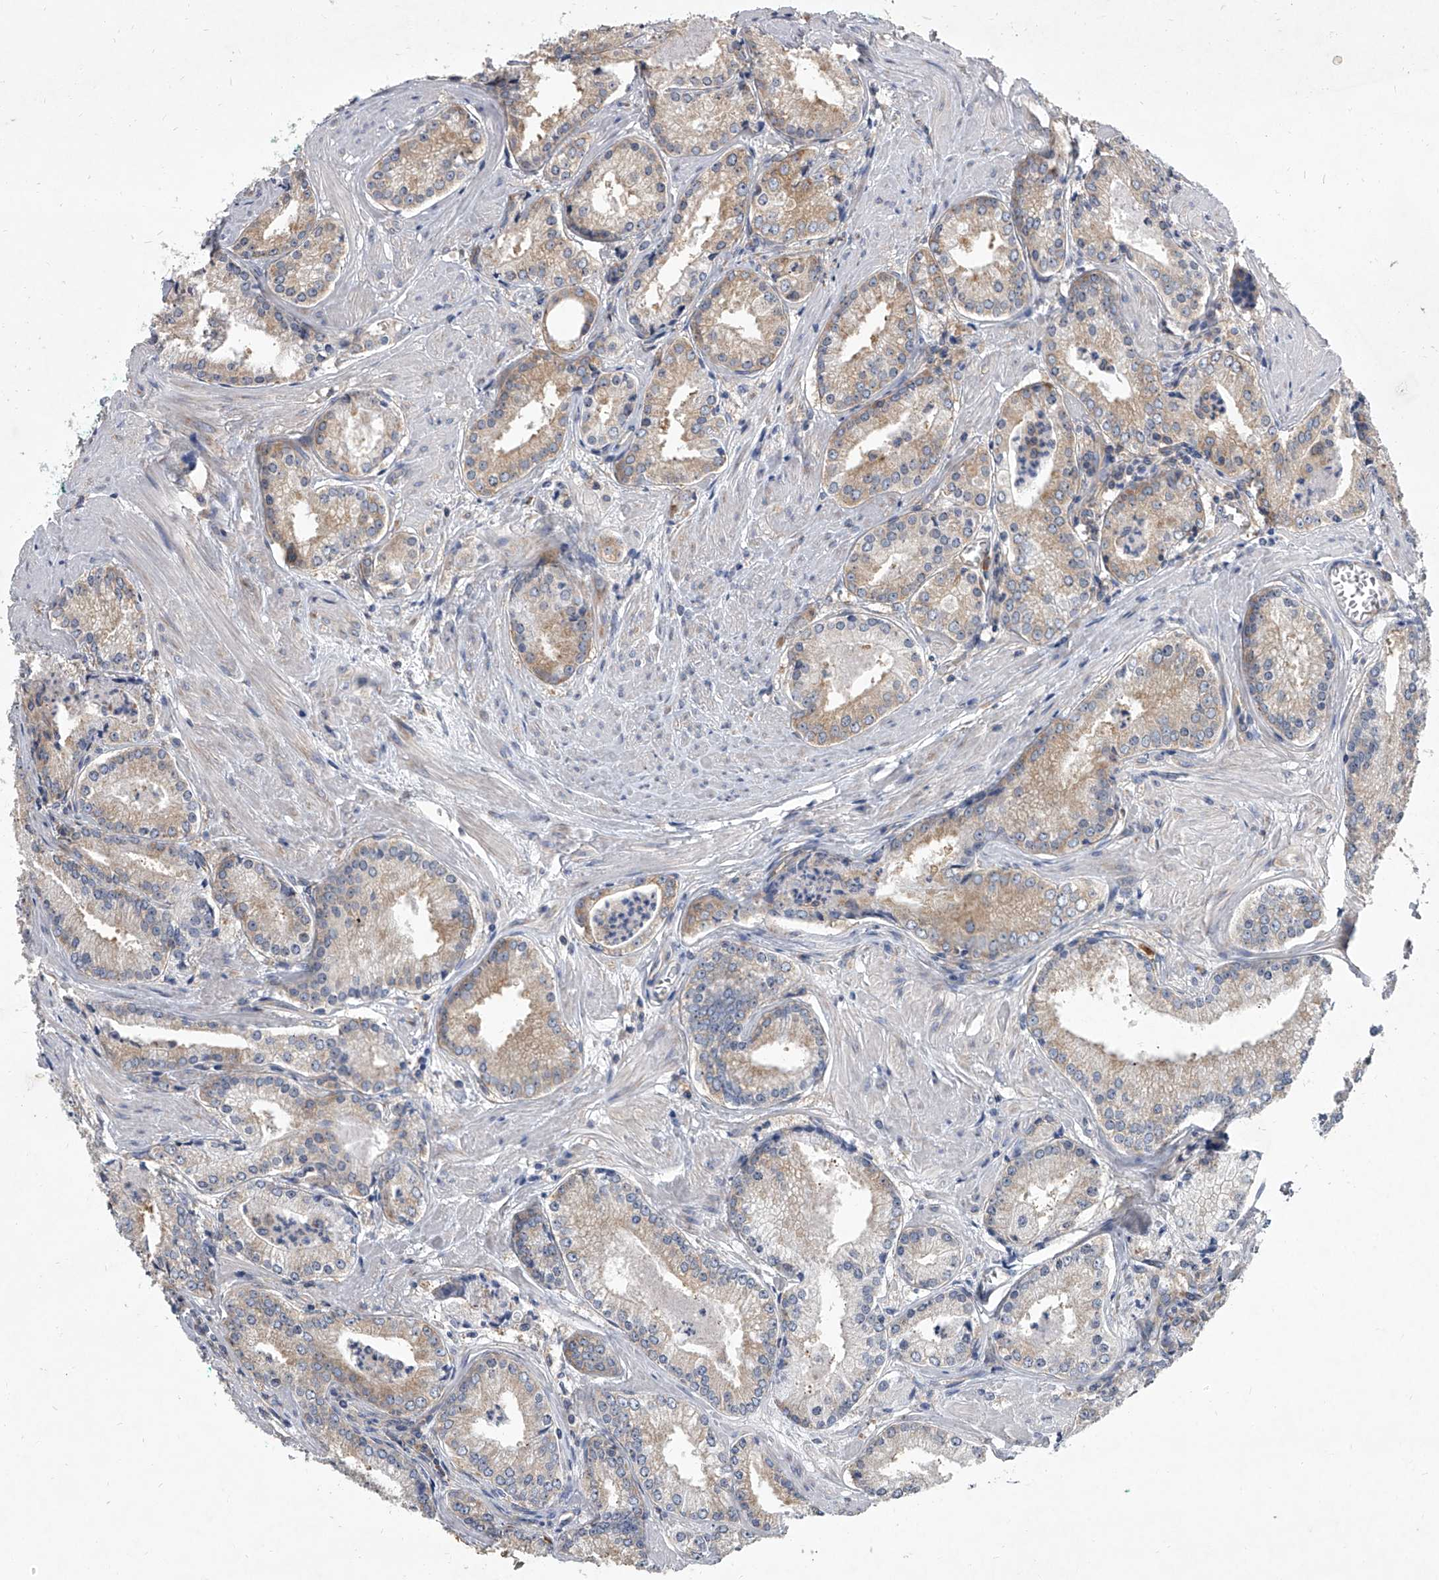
{"staining": {"intensity": "weak", "quantity": ">75%", "location": "cytoplasmic/membranous"}, "tissue": "prostate cancer", "cell_type": "Tumor cells", "image_type": "cancer", "snomed": [{"axis": "morphology", "description": "Adenocarcinoma, Low grade"}, {"axis": "topography", "description": "Prostate"}], "caption": "Prostate cancer tissue shows weak cytoplasmic/membranous expression in approximately >75% of tumor cells, visualized by immunohistochemistry. Immunohistochemistry (ihc) stains the protein in brown and the nuclei are stained blue.", "gene": "EIF2S2", "patient": {"sex": "male", "age": 54}}